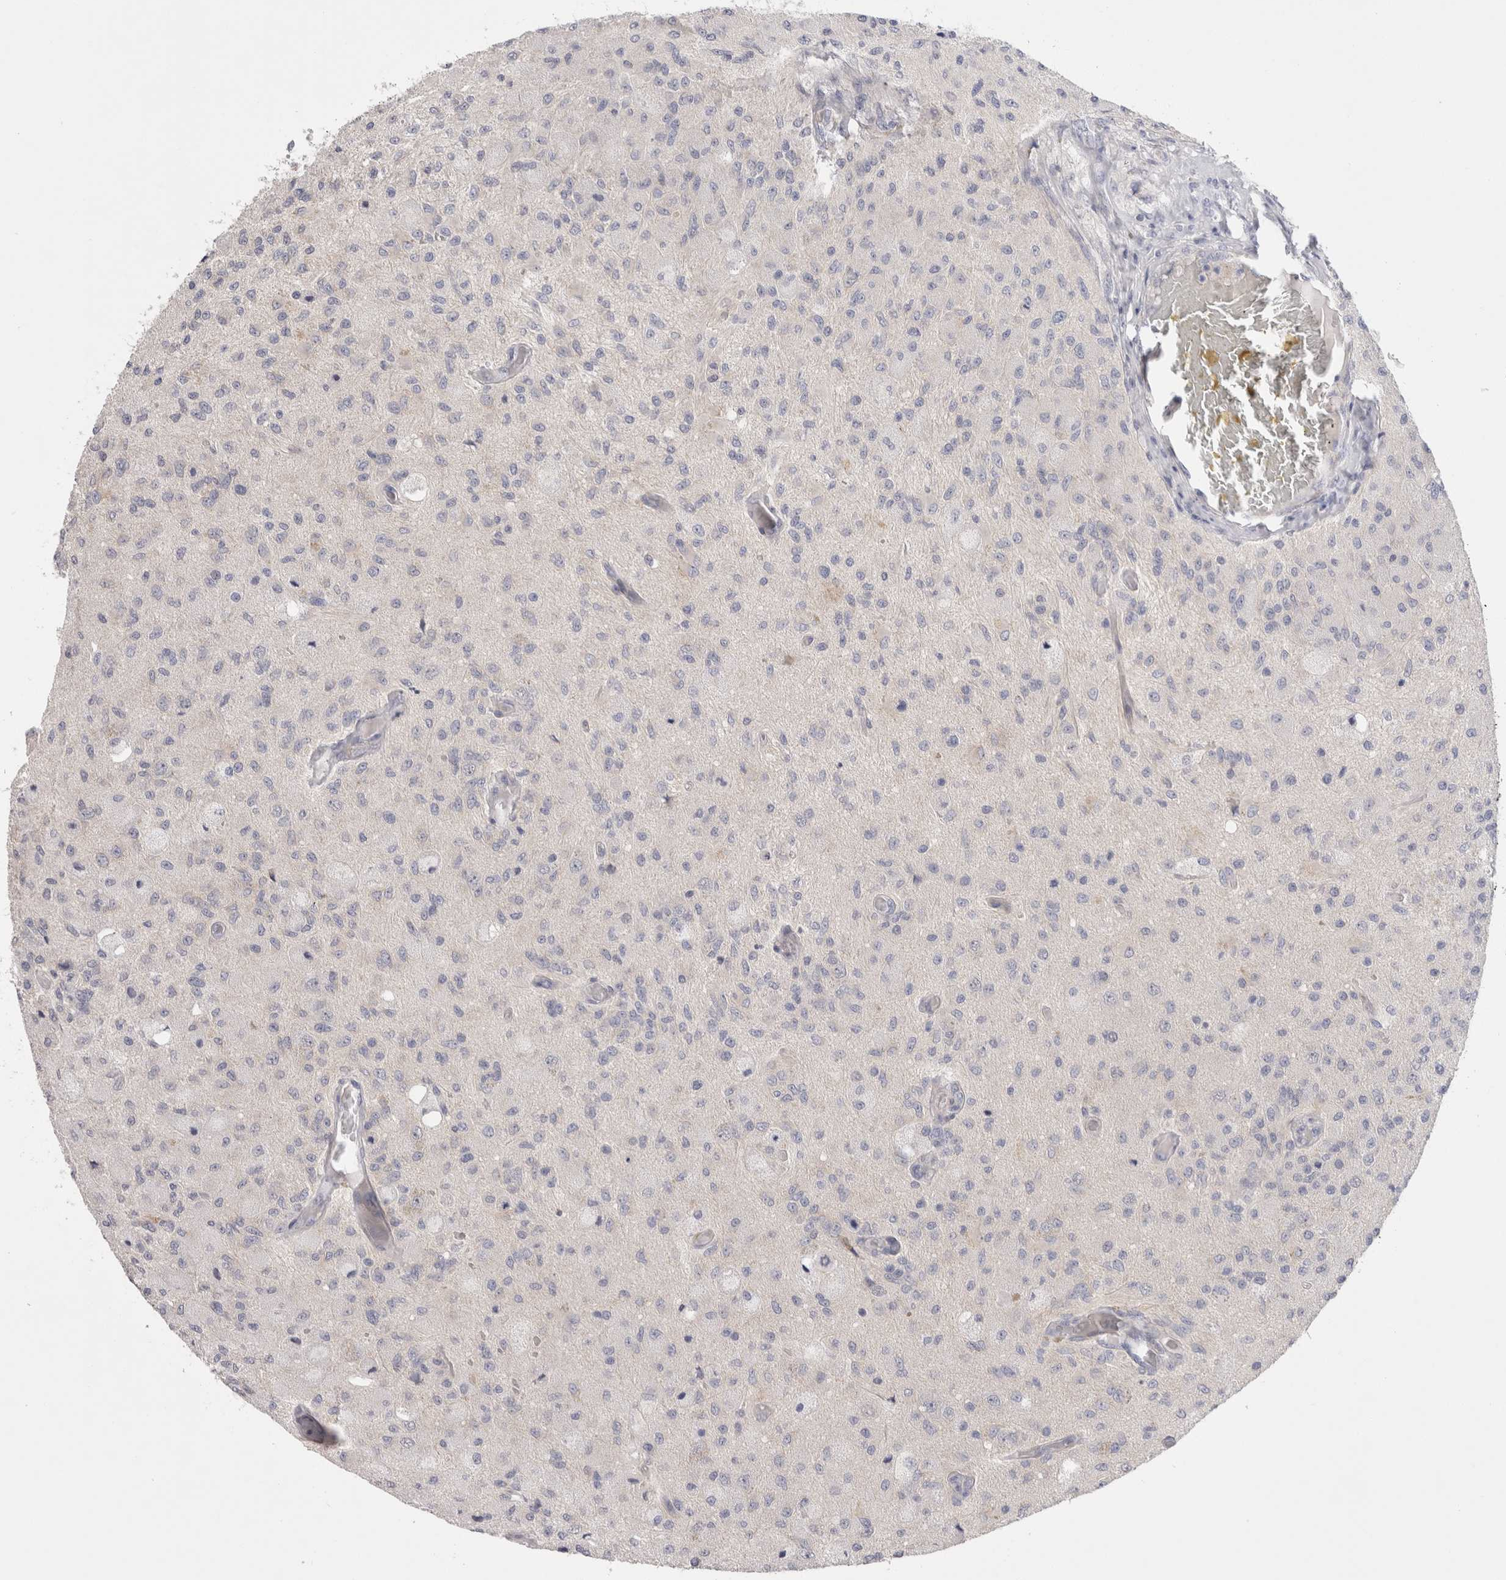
{"staining": {"intensity": "negative", "quantity": "none", "location": "none"}, "tissue": "glioma", "cell_type": "Tumor cells", "image_type": "cancer", "snomed": [{"axis": "morphology", "description": "Normal tissue, NOS"}, {"axis": "morphology", "description": "Glioma, malignant, High grade"}, {"axis": "topography", "description": "Cerebral cortex"}], "caption": "This is an immunohistochemistry (IHC) photomicrograph of malignant glioma (high-grade). There is no positivity in tumor cells.", "gene": "SPINK2", "patient": {"sex": "male", "age": 77}}